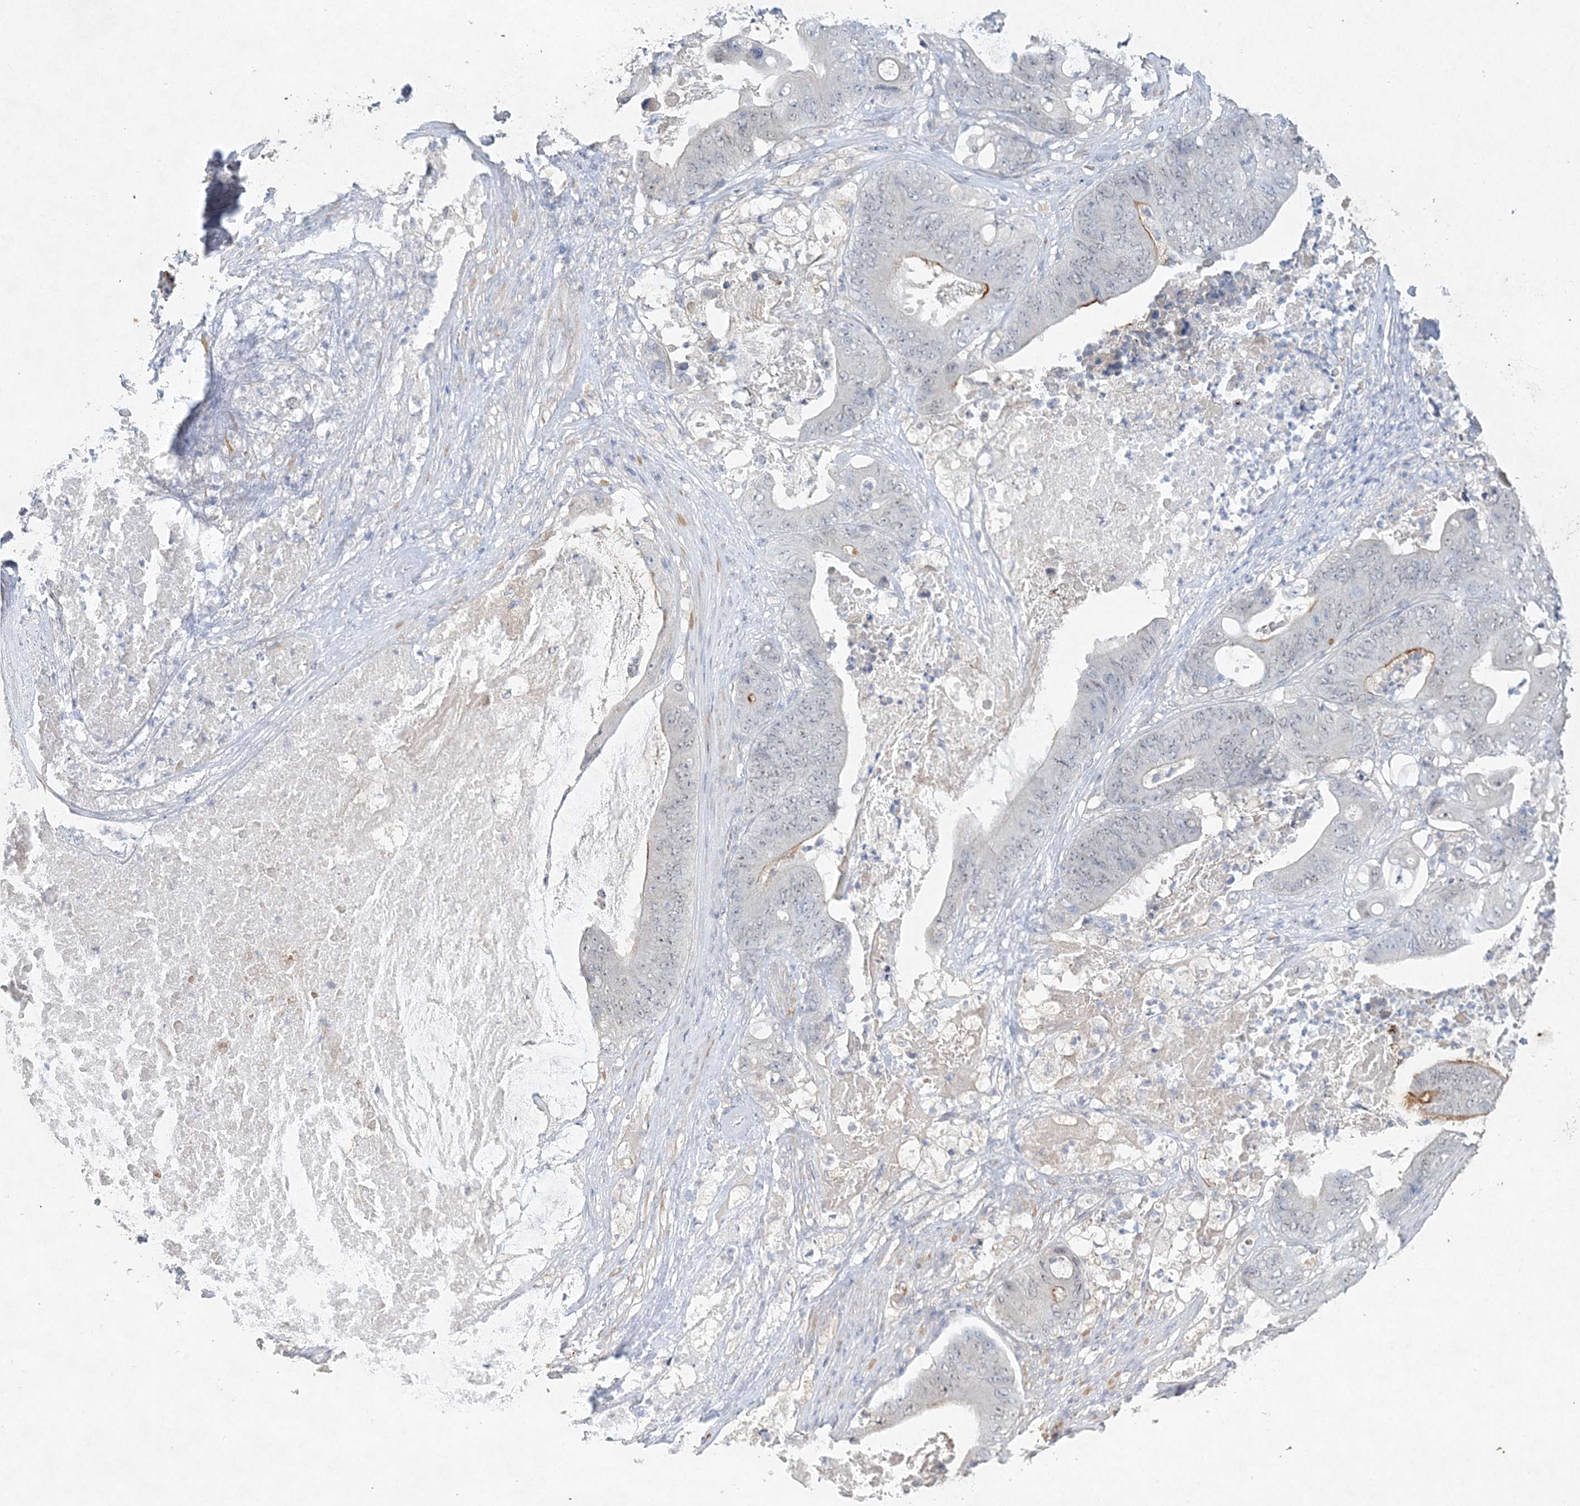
{"staining": {"intensity": "negative", "quantity": "none", "location": "none"}, "tissue": "stomach cancer", "cell_type": "Tumor cells", "image_type": "cancer", "snomed": [{"axis": "morphology", "description": "Adenocarcinoma, NOS"}, {"axis": "topography", "description": "Stomach"}], "caption": "This is a photomicrograph of immunohistochemistry (IHC) staining of stomach cancer, which shows no expression in tumor cells.", "gene": "MAT2B", "patient": {"sex": "female", "age": 73}}